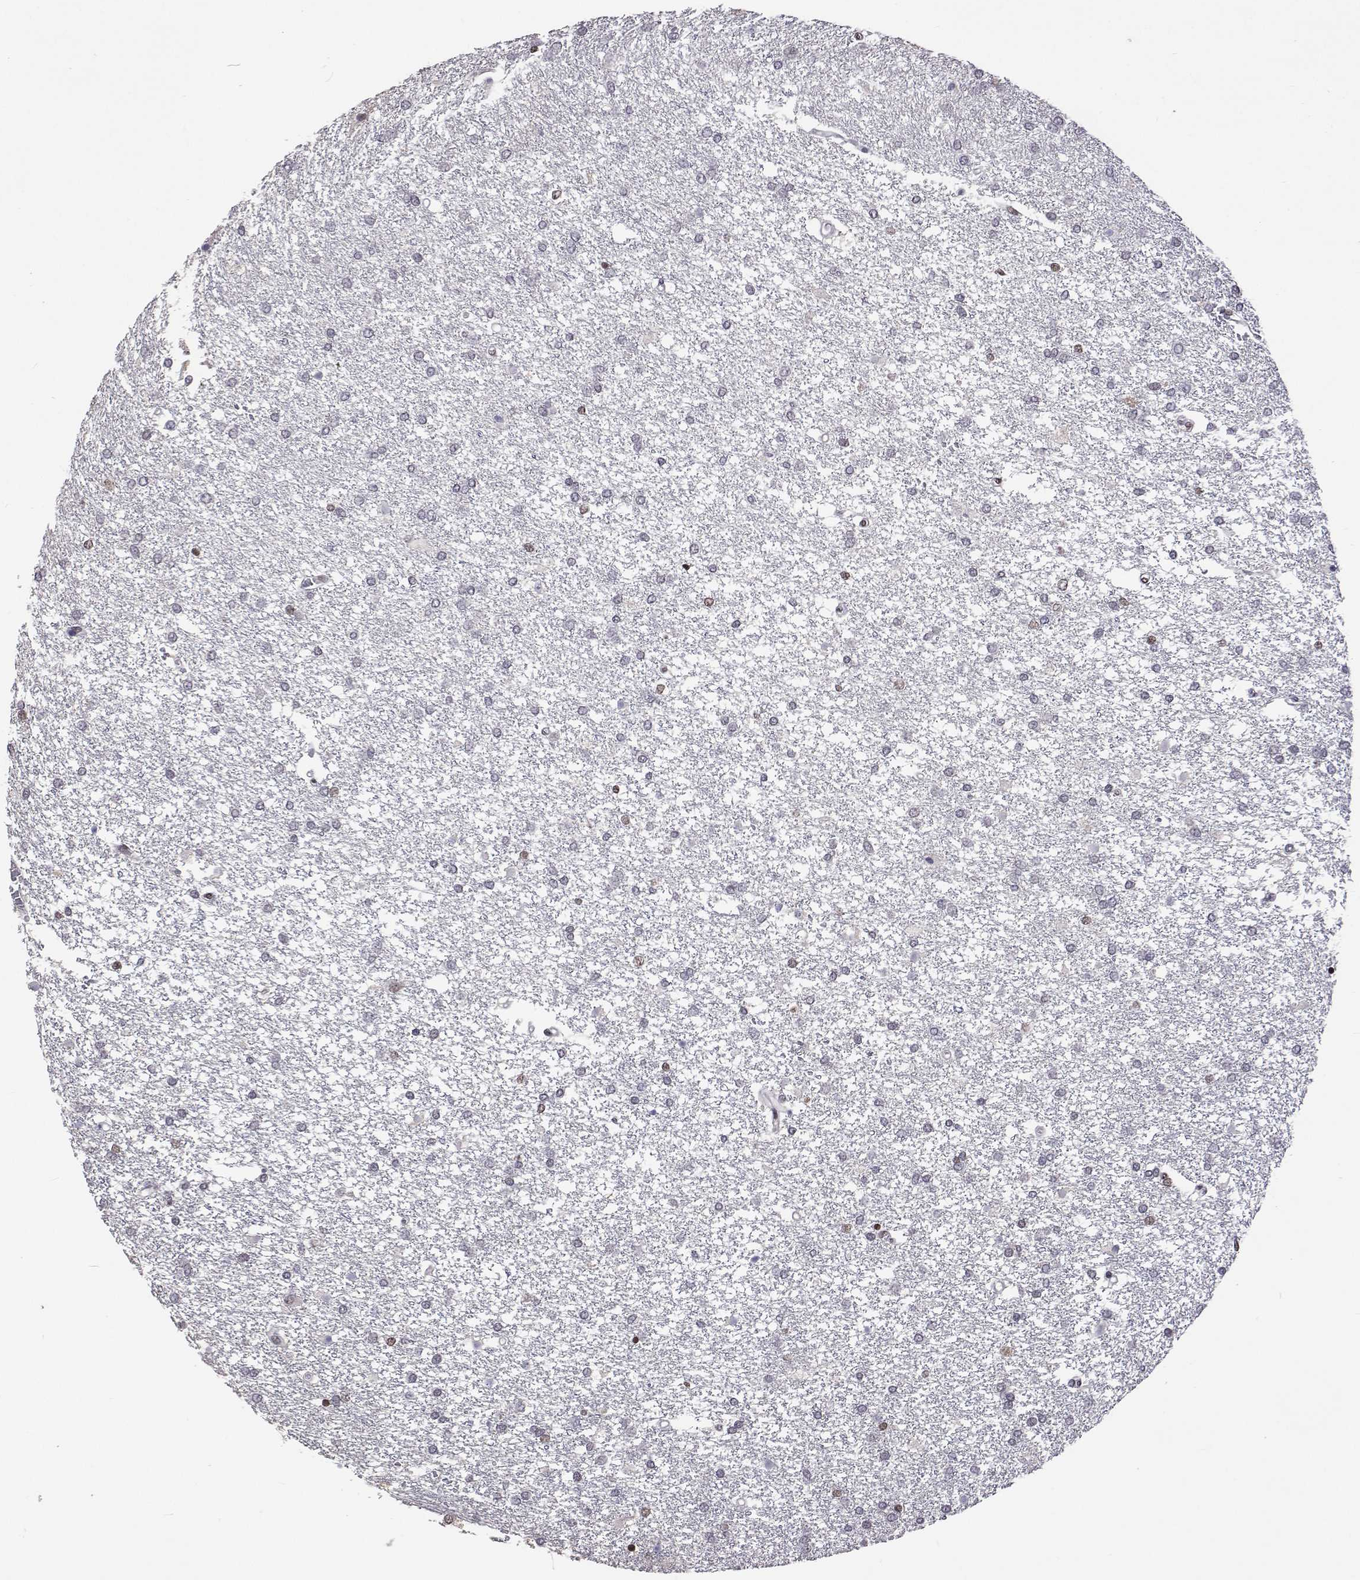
{"staining": {"intensity": "negative", "quantity": "none", "location": "none"}, "tissue": "glioma", "cell_type": "Tumor cells", "image_type": "cancer", "snomed": [{"axis": "morphology", "description": "Glioma, malignant, High grade"}, {"axis": "topography", "description": "Brain"}], "caption": "This is an IHC photomicrograph of glioma. There is no staining in tumor cells.", "gene": "HNRNPA0", "patient": {"sex": "female", "age": 61}}